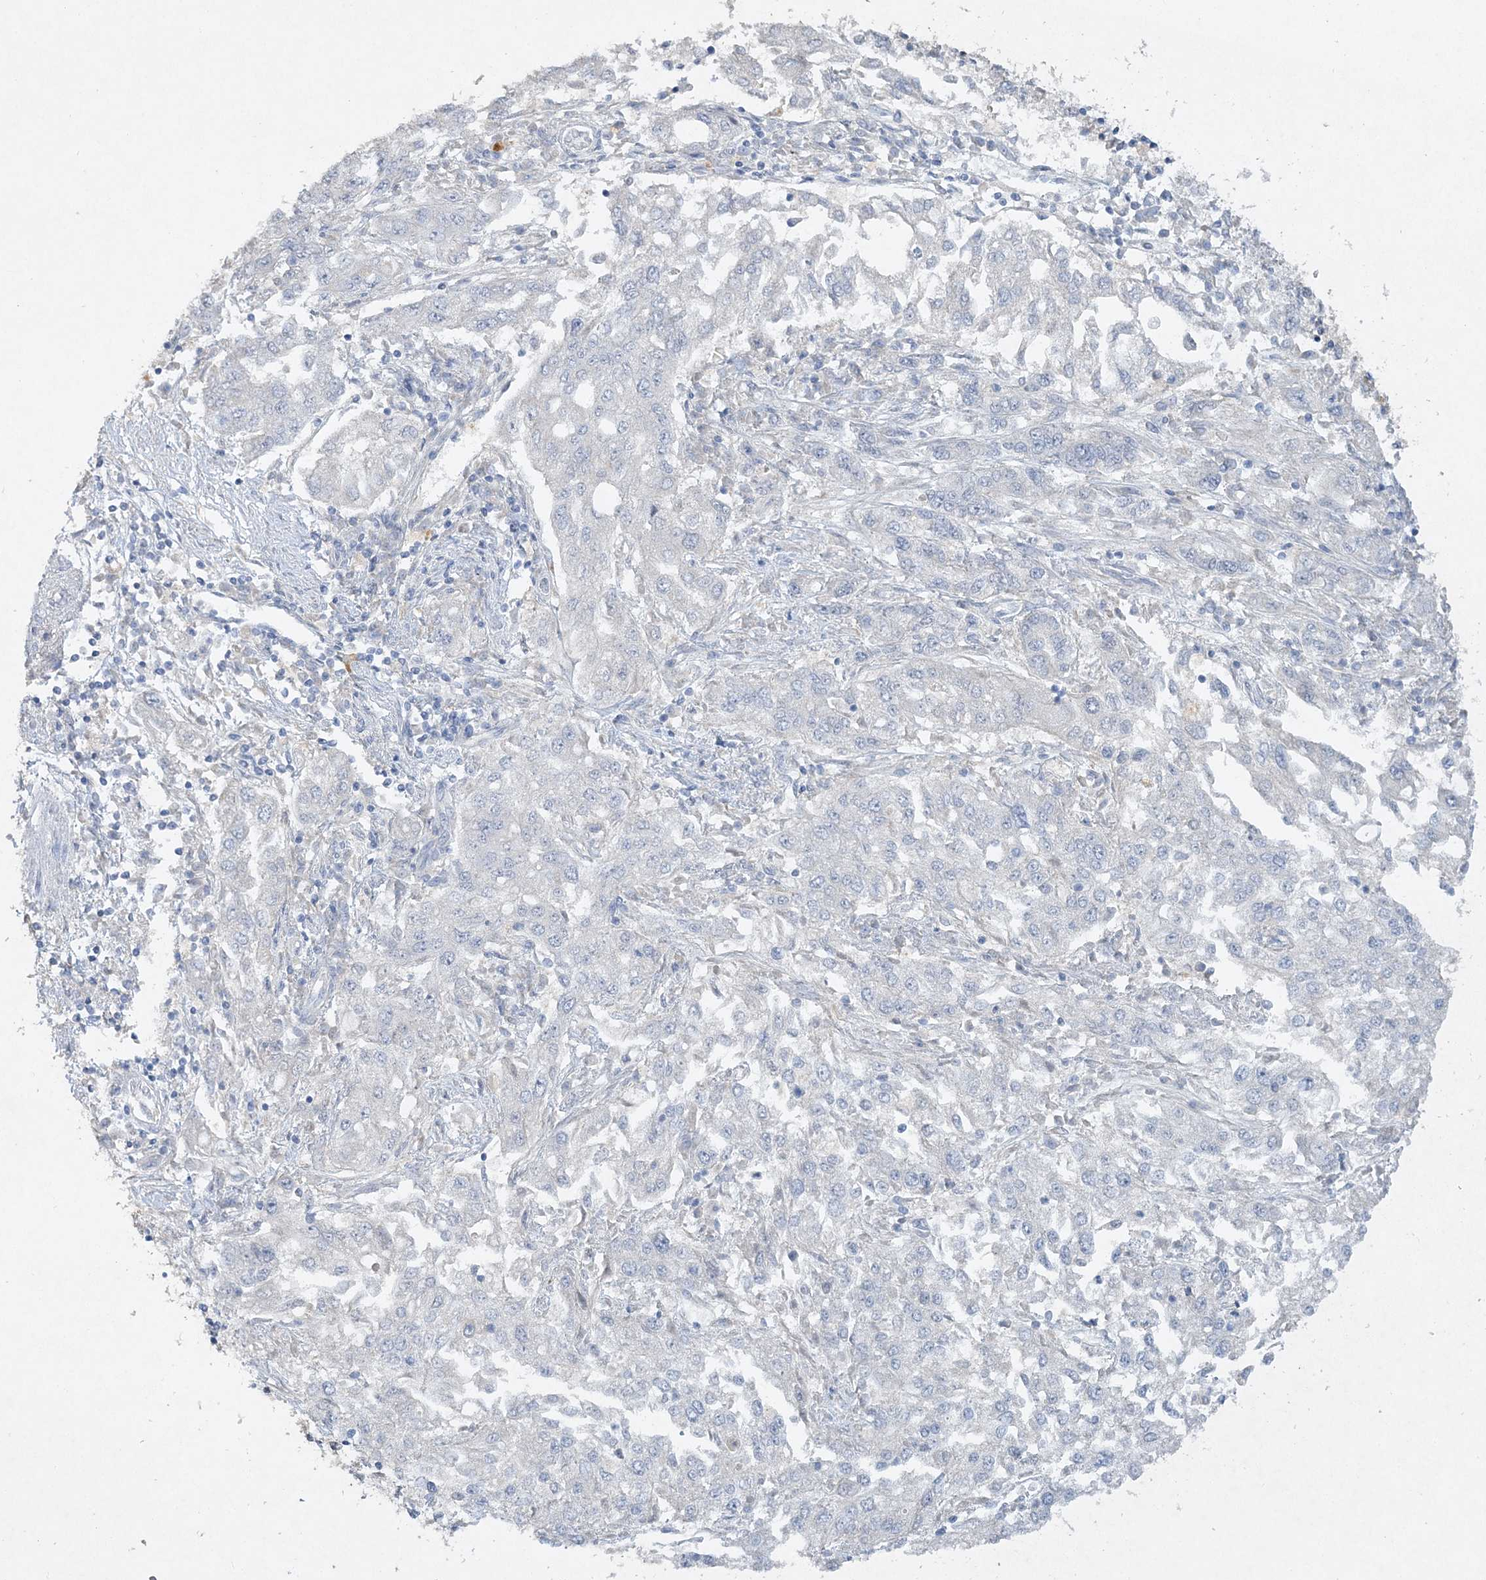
{"staining": {"intensity": "negative", "quantity": "none", "location": "none"}, "tissue": "endometrial cancer", "cell_type": "Tumor cells", "image_type": "cancer", "snomed": [{"axis": "morphology", "description": "Adenocarcinoma, NOS"}, {"axis": "topography", "description": "Endometrium"}], "caption": "Immunohistochemical staining of human endometrial cancer displays no significant positivity in tumor cells.", "gene": "MAT2B", "patient": {"sex": "female", "age": 49}}